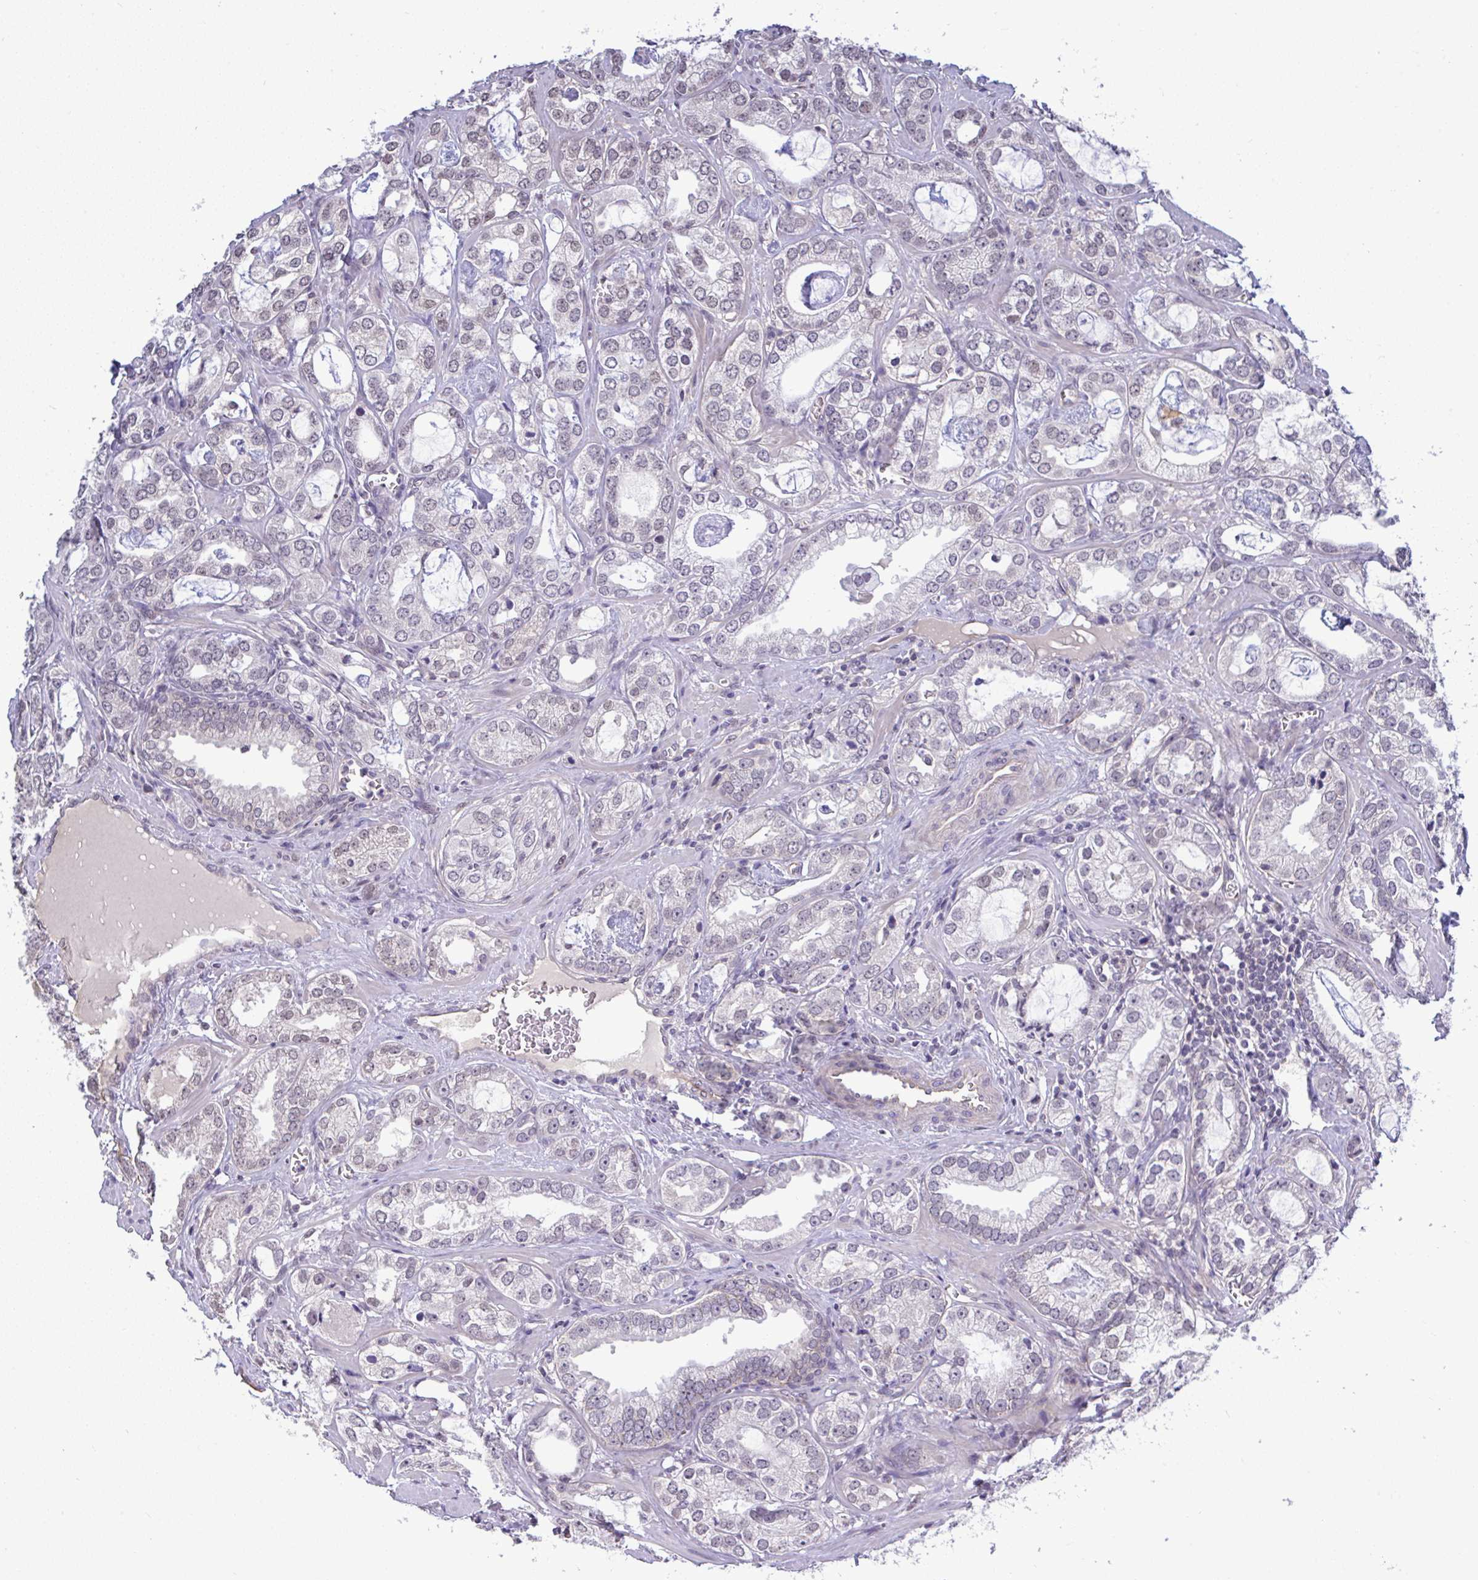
{"staining": {"intensity": "moderate", "quantity": "<25%", "location": "cytoplasmic/membranous"}, "tissue": "prostate cancer", "cell_type": "Tumor cells", "image_type": "cancer", "snomed": [{"axis": "morphology", "description": "Adenocarcinoma, Medium grade"}, {"axis": "topography", "description": "Prostate"}], "caption": "Immunohistochemistry histopathology image of human prostate medium-grade adenocarcinoma stained for a protein (brown), which shows low levels of moderate cytoplasmic/membranous positivity in approximately <25% of tumor cells.", "gene": "C9orf64", "patient": {"sex": "male", "age": 57}}